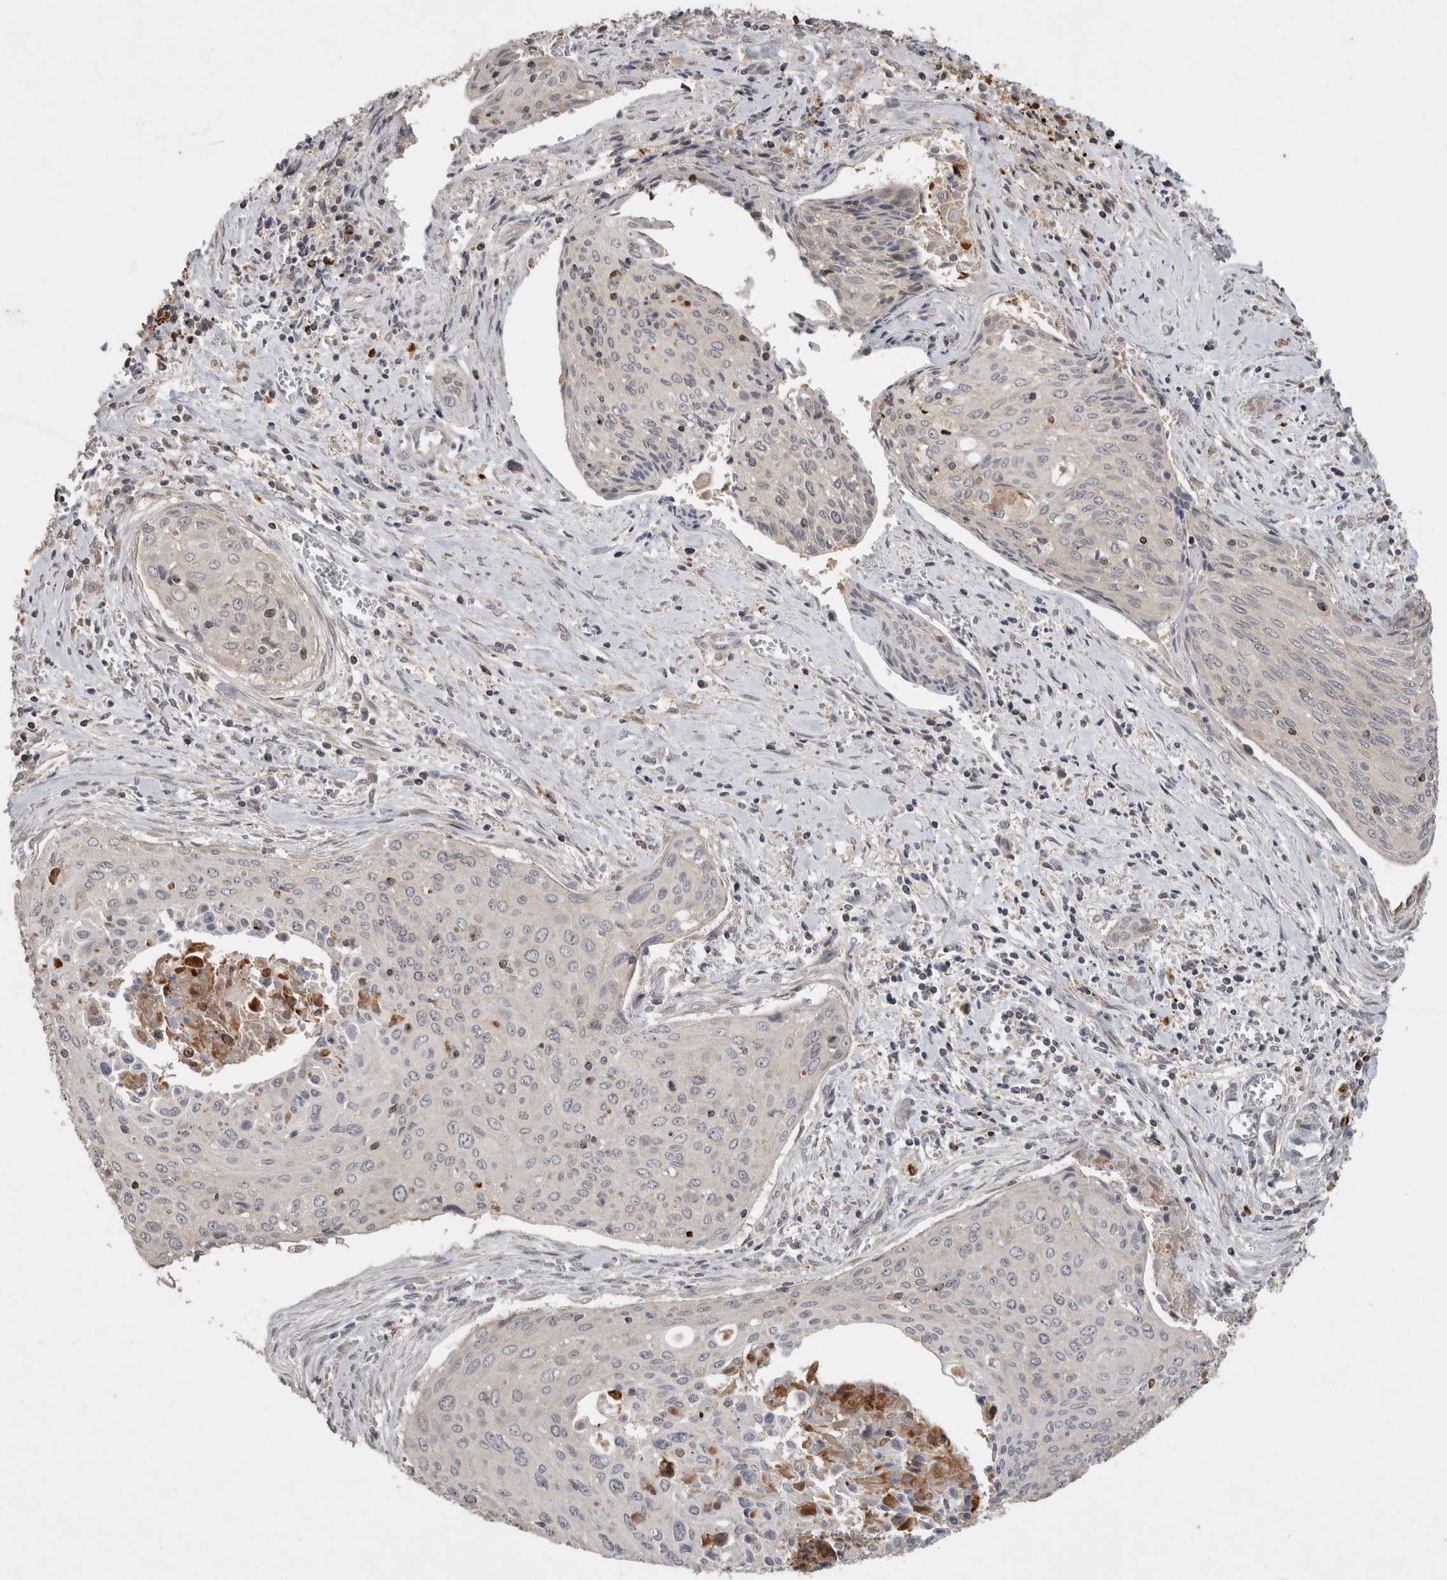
{"staining": {"intensity": "negative", "quantity": "none", "location": "none"}, "tissue": "cervical cancer", "cell_type": "Tumor cells", "image_type": "cancer", "snomed": [{"axis": "morphology", "description": "Squamous cell carcinoma, NOS"}, {"axis": "topography", "description": "Cervix"}], "caption": "Human cervical squamous cell carcinoma stained for a protein using immunohistochemistry (IHC) exhibits no expression in tumor cells.", "gene": "SERAC1", "patient": {"sex": "female", "age": 55}}